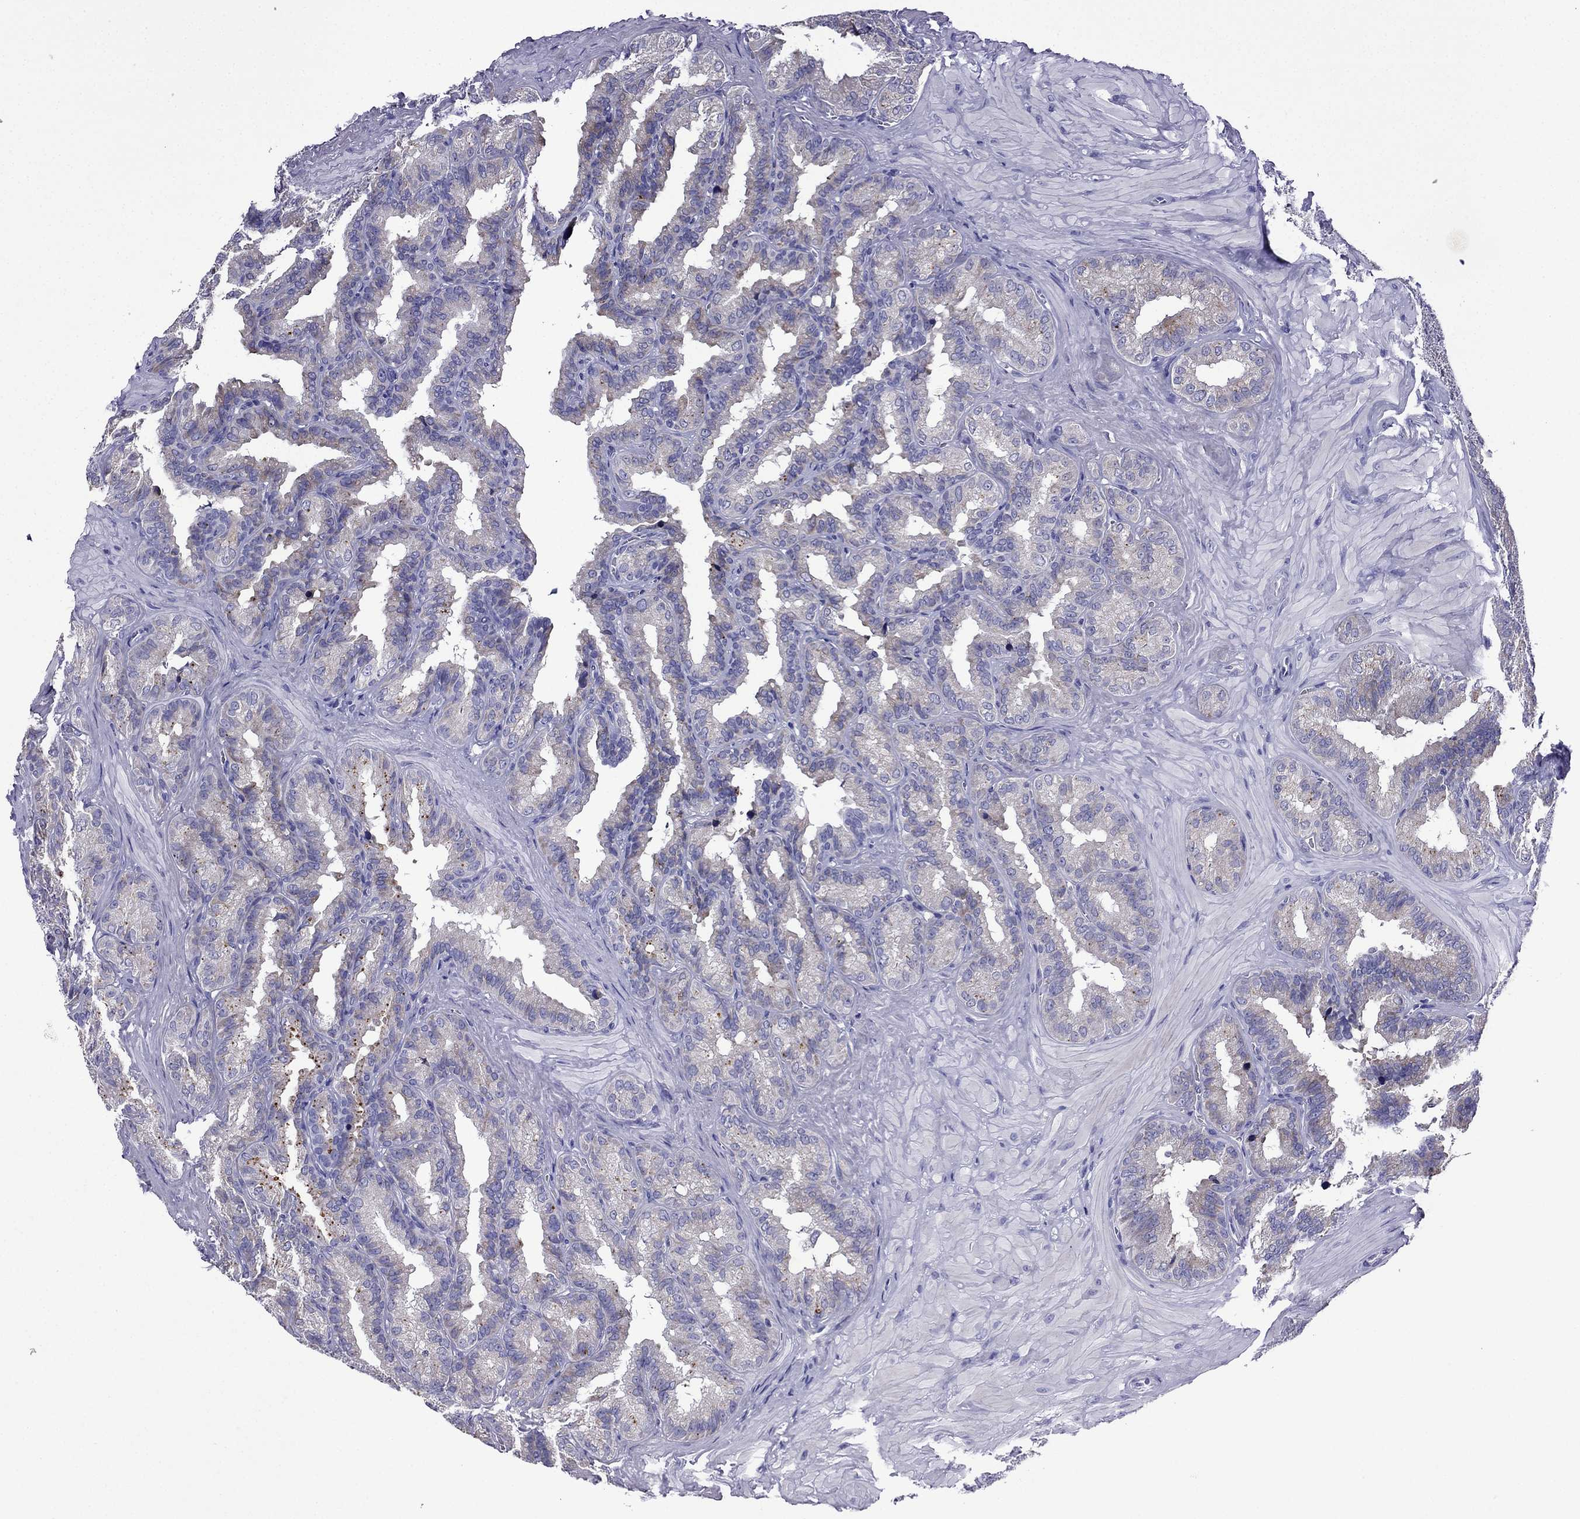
{"staining": {"intensity": "negative", "quantity": "none", "location": "none"}, "tissue": "seminal vesicle", "cell_type": "Glandular cells", "image_type": "normal", "snomed": [{"axis": "morphology", "description": "Normal tissue, NOS"}, {"axis": "topography", "description": "Seminal veicle"}], "caption": "A high-resolution photomicrograph shows immunohistochemistry staining of normal seminal vesicle, which reveals no significant staining in glandular cells. The staining is performed using DAB (3,3'-diaminobenzidine) brown chromogen with nuclei counter-stained in using hematoxylin.", "gene": "TSSK4", "patient": {"sex": "male", "age": 37}}